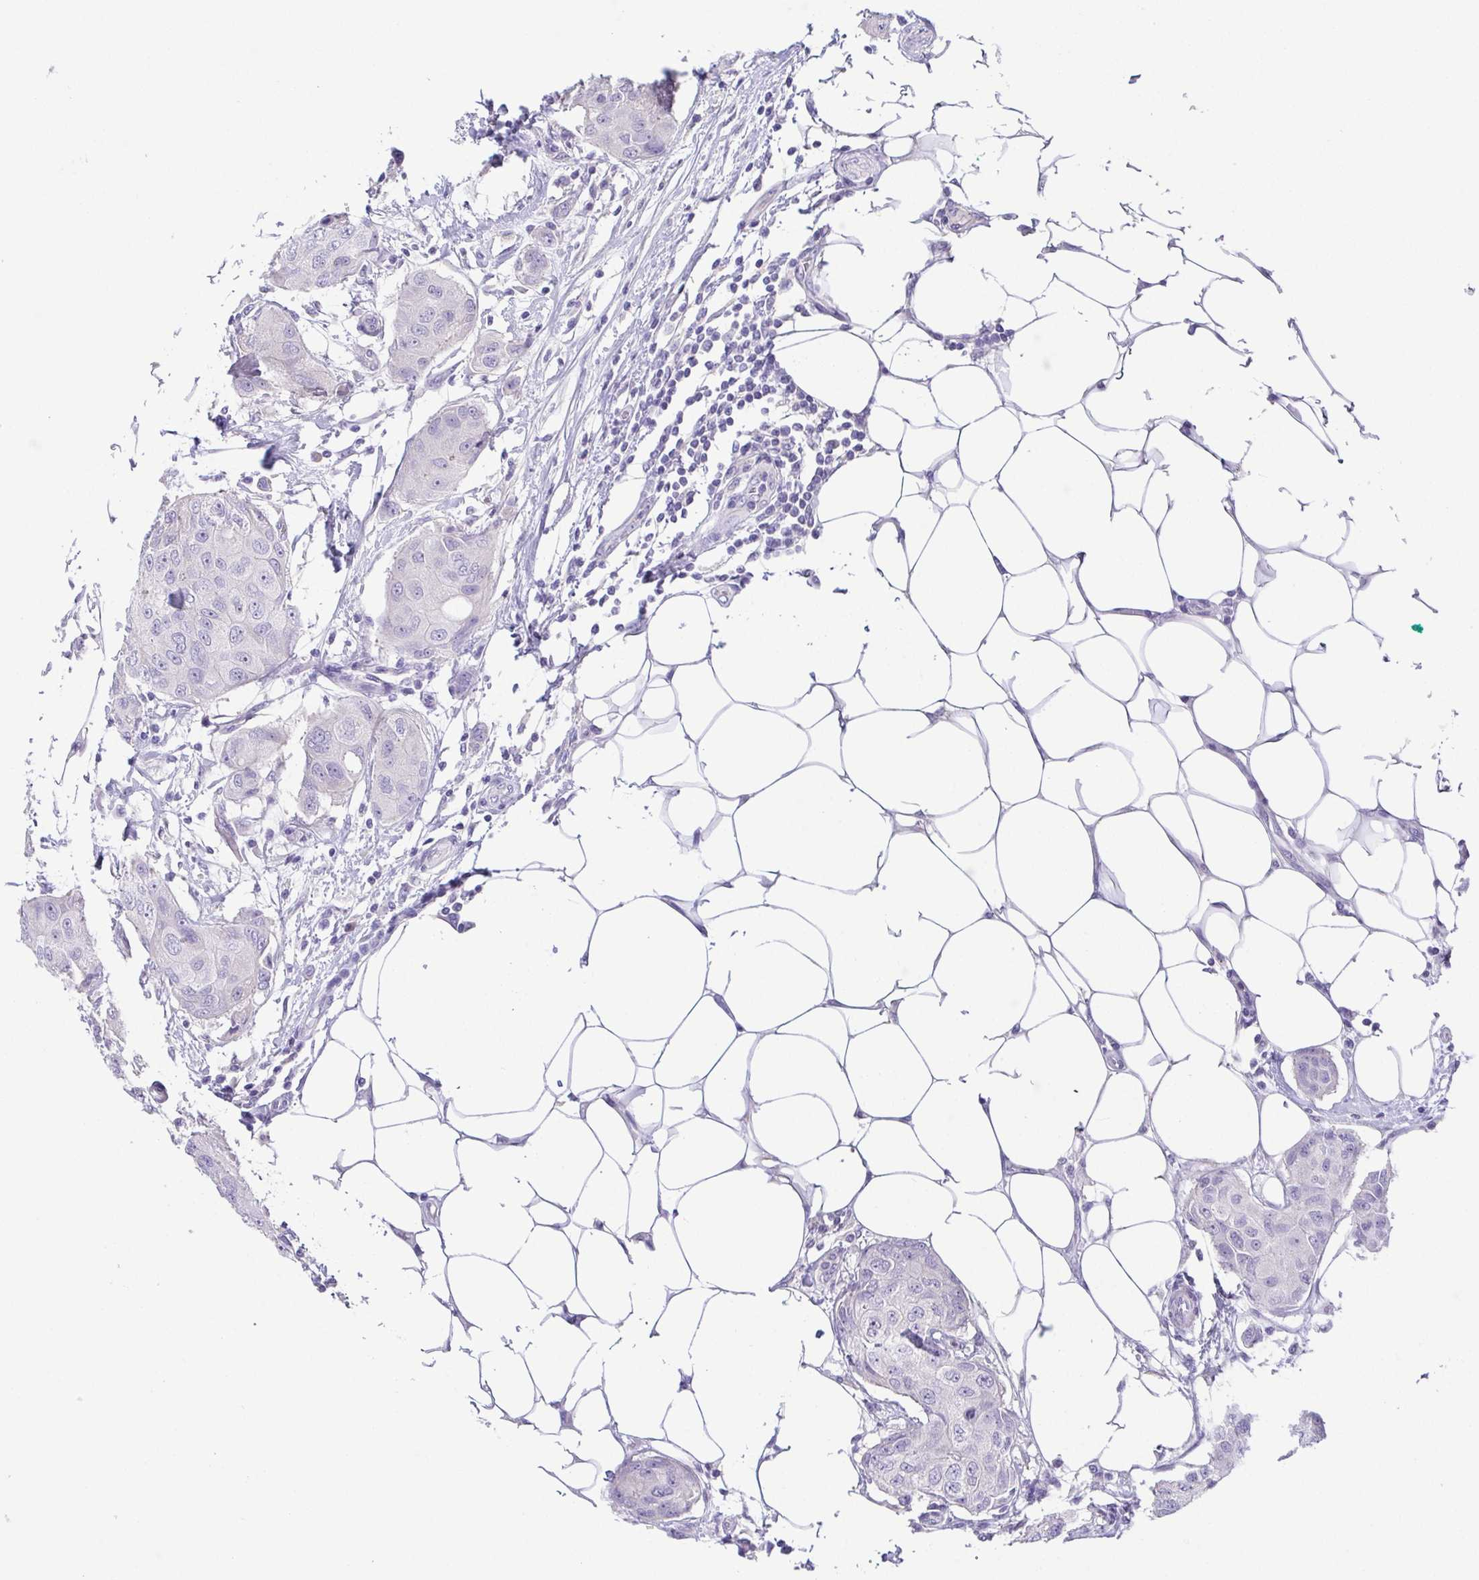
{"staining": {"intensity": "negative", "quantity": "none", "location": "none"}, "tissue": "breast cancer", "cell_type": "Tumor cells", "image_type": "cancer", "snomed": [{"axis": "morphology", "description": "Duct carcinoma"}, {"axis": "topography", "description": "Breast"}, {"axis": "topography", "description": "Lymph node"}], "caption": "Immunohistochemical staining of human breast cancer (invasive ductal carcinoma) shows no significant expression in tumor cells. Nuclei are stained in blue.", "gene": "HAPLN2", "patient": {"sex": "female", "age": 80}}